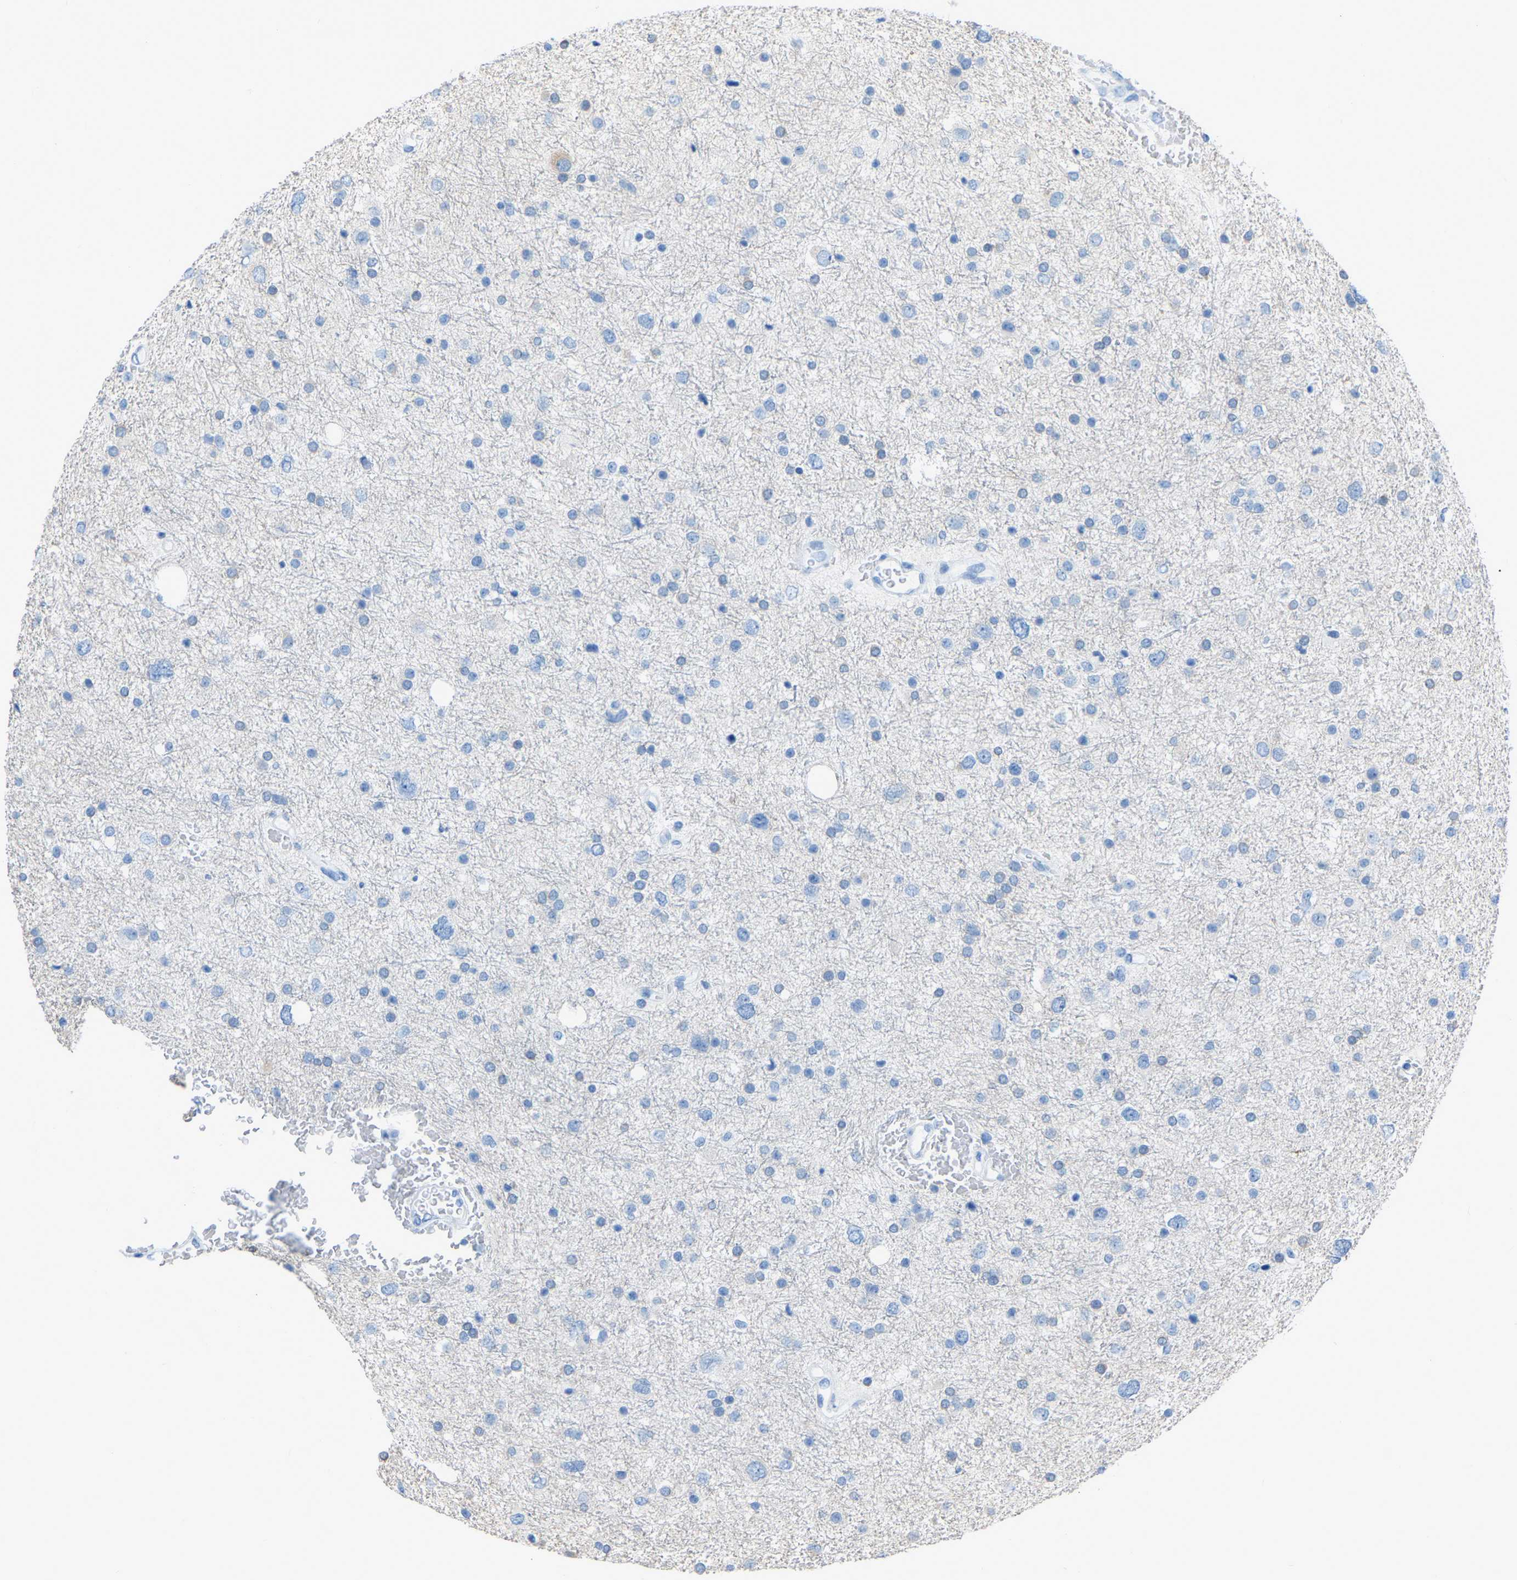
{"staining": {"intensity": "negative", "quantity": "none", "location": "none"}, "tissue": "glioma", "cell_type": "Tumor cells", "image_type": "cancer", "snomed": [{"axis": "morphology", "description": "Glioma, malignant, Low grade"}, {"axis": "topography", "description": "Brain"}], "caption": "A high-resolution micrograph shows IHC staining of low-grade glioma (malignant), which shows no significant expression in tumor cells.", "gene": "LSP1", "patient": {"sex": "female", "age": 37}}